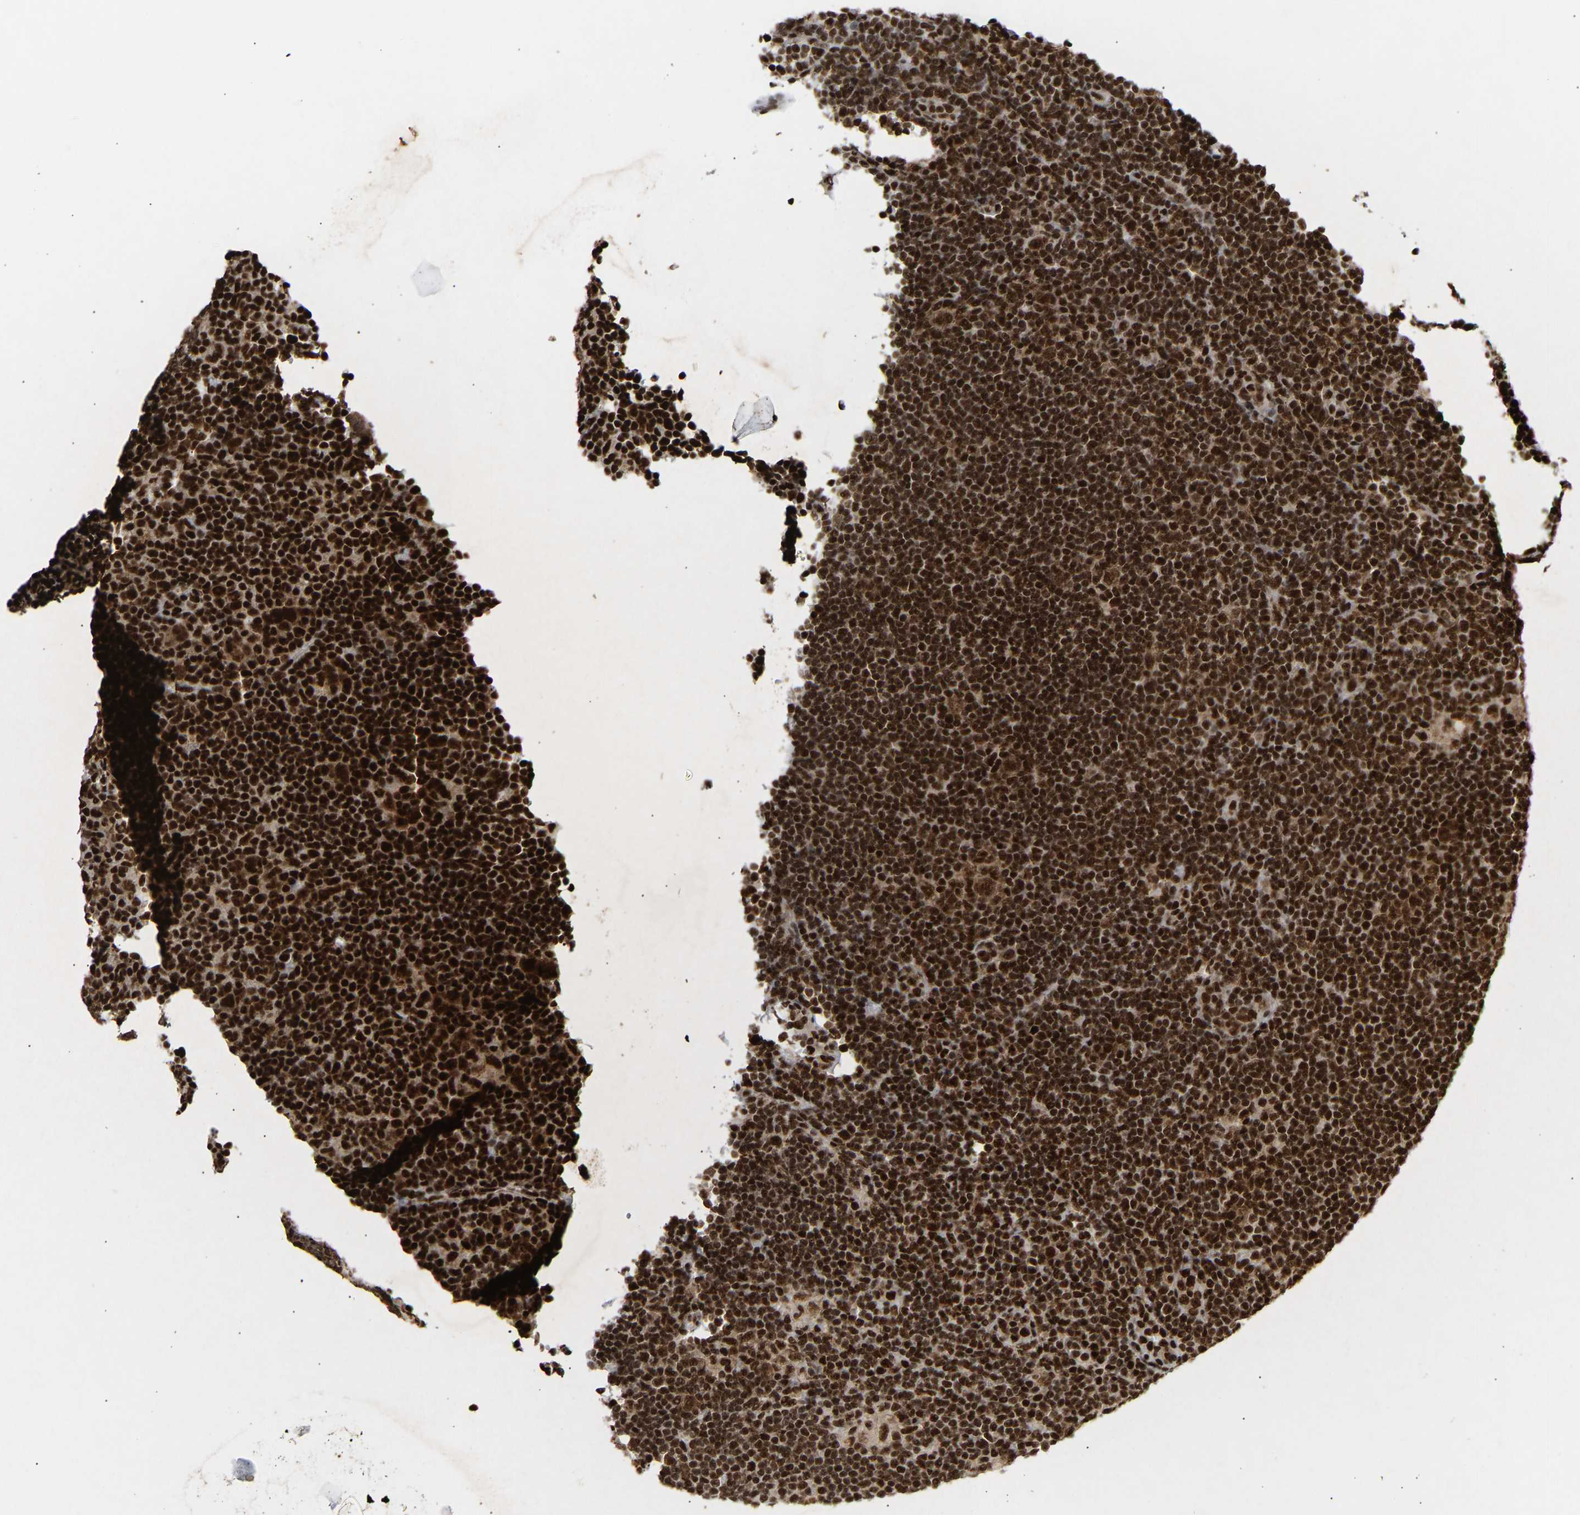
{"staining": {"intensity": "strong", "quantity": ">75%", "location": "nuclear"}, "tissue": "lymphoma", "cell_type": "Tumor cells", "image_type": "cancer", "snomed": [{"axis": "morphology", "description": "Hodgkin's disease, NOS"}, {"axis": "topography", "description": "Lymph node"}], "caption": "Hodgkin's disease stained with immunohistochemistry shows strong nuclear expression in approximately >75% of tumor cells. (brown staining indicates protein expression, while blue staining denotes nuclei).", "gene": "ALYREF", "patient": {"sex": "female", "age": 57}}